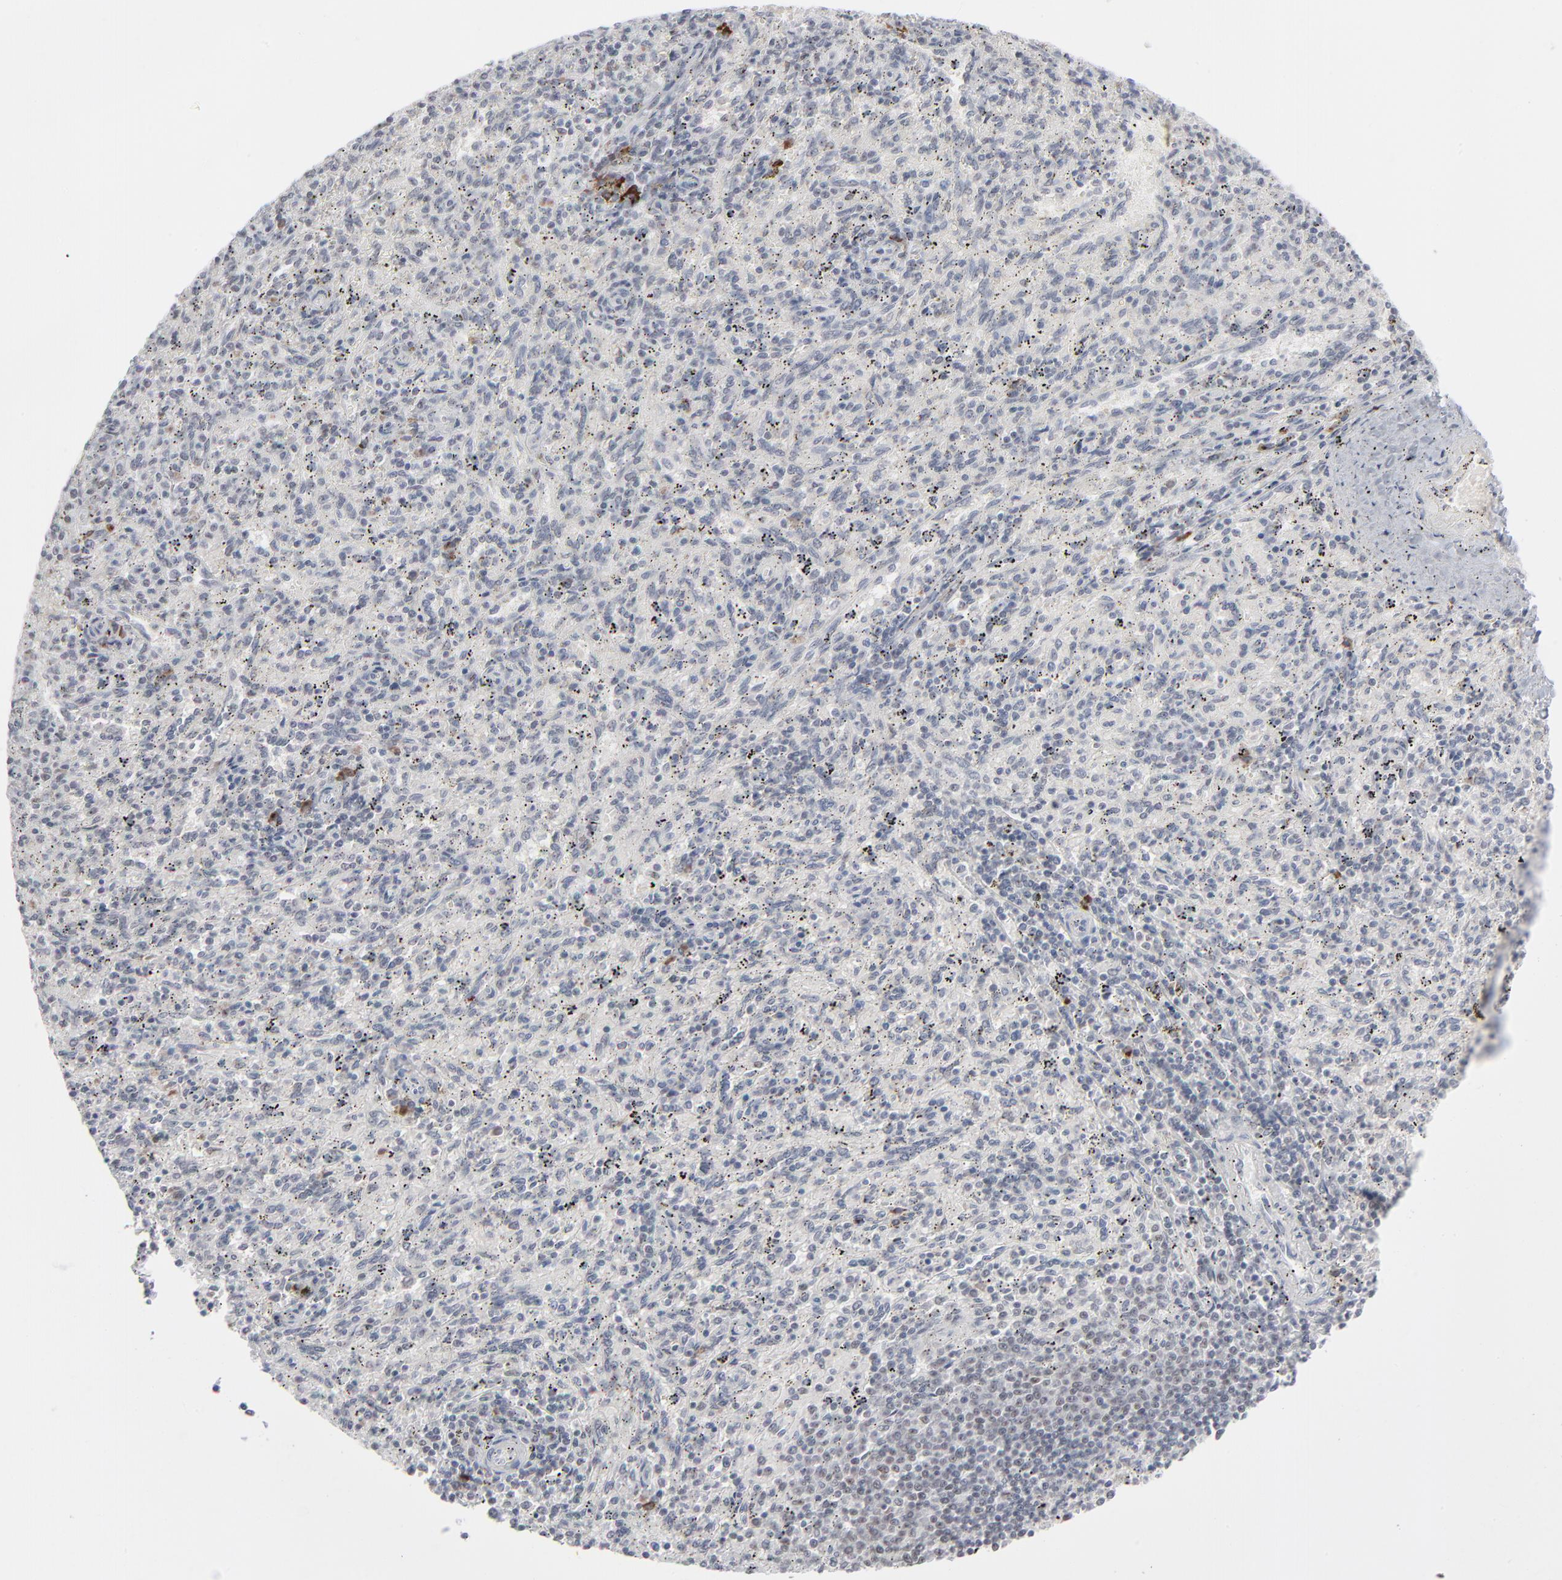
{"staining": {"intensity": "negative", "quantity": "none", "location": "none"}, "tissue": "spleen", "cell_type": "Cells in red pulp", "image_type": "normal", "snomed": [{"axis": "morphology", "description": "Normal tissue, NOS"}, {"axis": "topography", "description": "Spleen"}], "caption": "IHC image of benign spleen stained for a protein (brown), which shows no positivity in cells in red pulp.", "gene": "MPHOSPH6", "patient": {"sex": "female", "age": 10}}